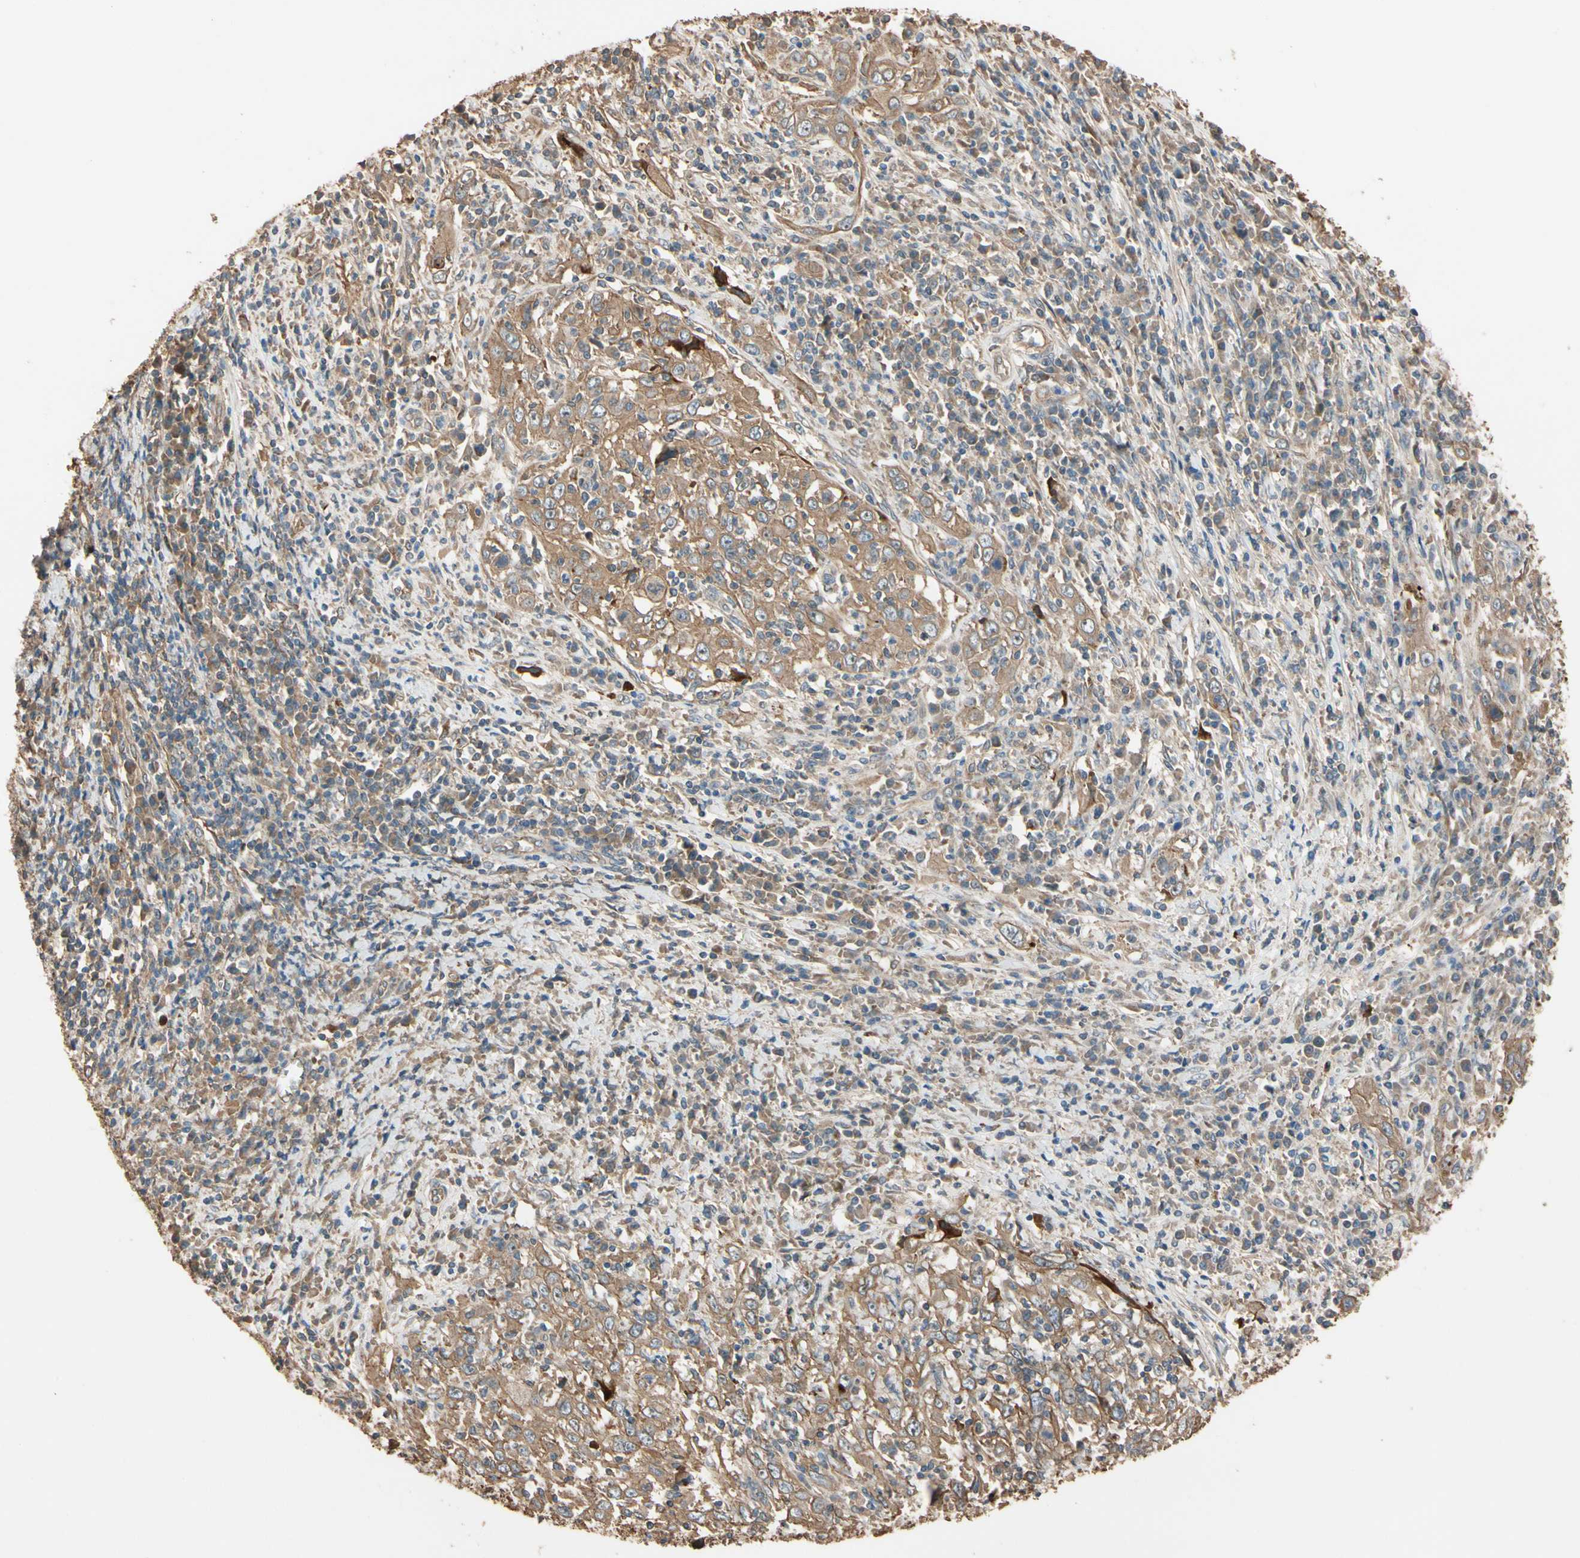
{"staining": {"intensity": "moderate", "quantity": ">75%", "location": "cytoplasmic/membranous"}, "tissue": "cervical cancer", "cell_type": "Tumor cells", "image_type": "cancer", "snomed": [{"axis": "morphology", "description": "Squamous cell carcinoma, NOS"}, {"axis": "topography", "description": "Cervix"}], "caption": "A high-resolution histopathology image shows immunohistochemistry staining of cervical cancer, which exhibits moderate cytoplasmic/membranous positivity in approximately >75% of tumor cells.", "gene": "MGRN1", "patient": {"sex": "female", "age": 46}}